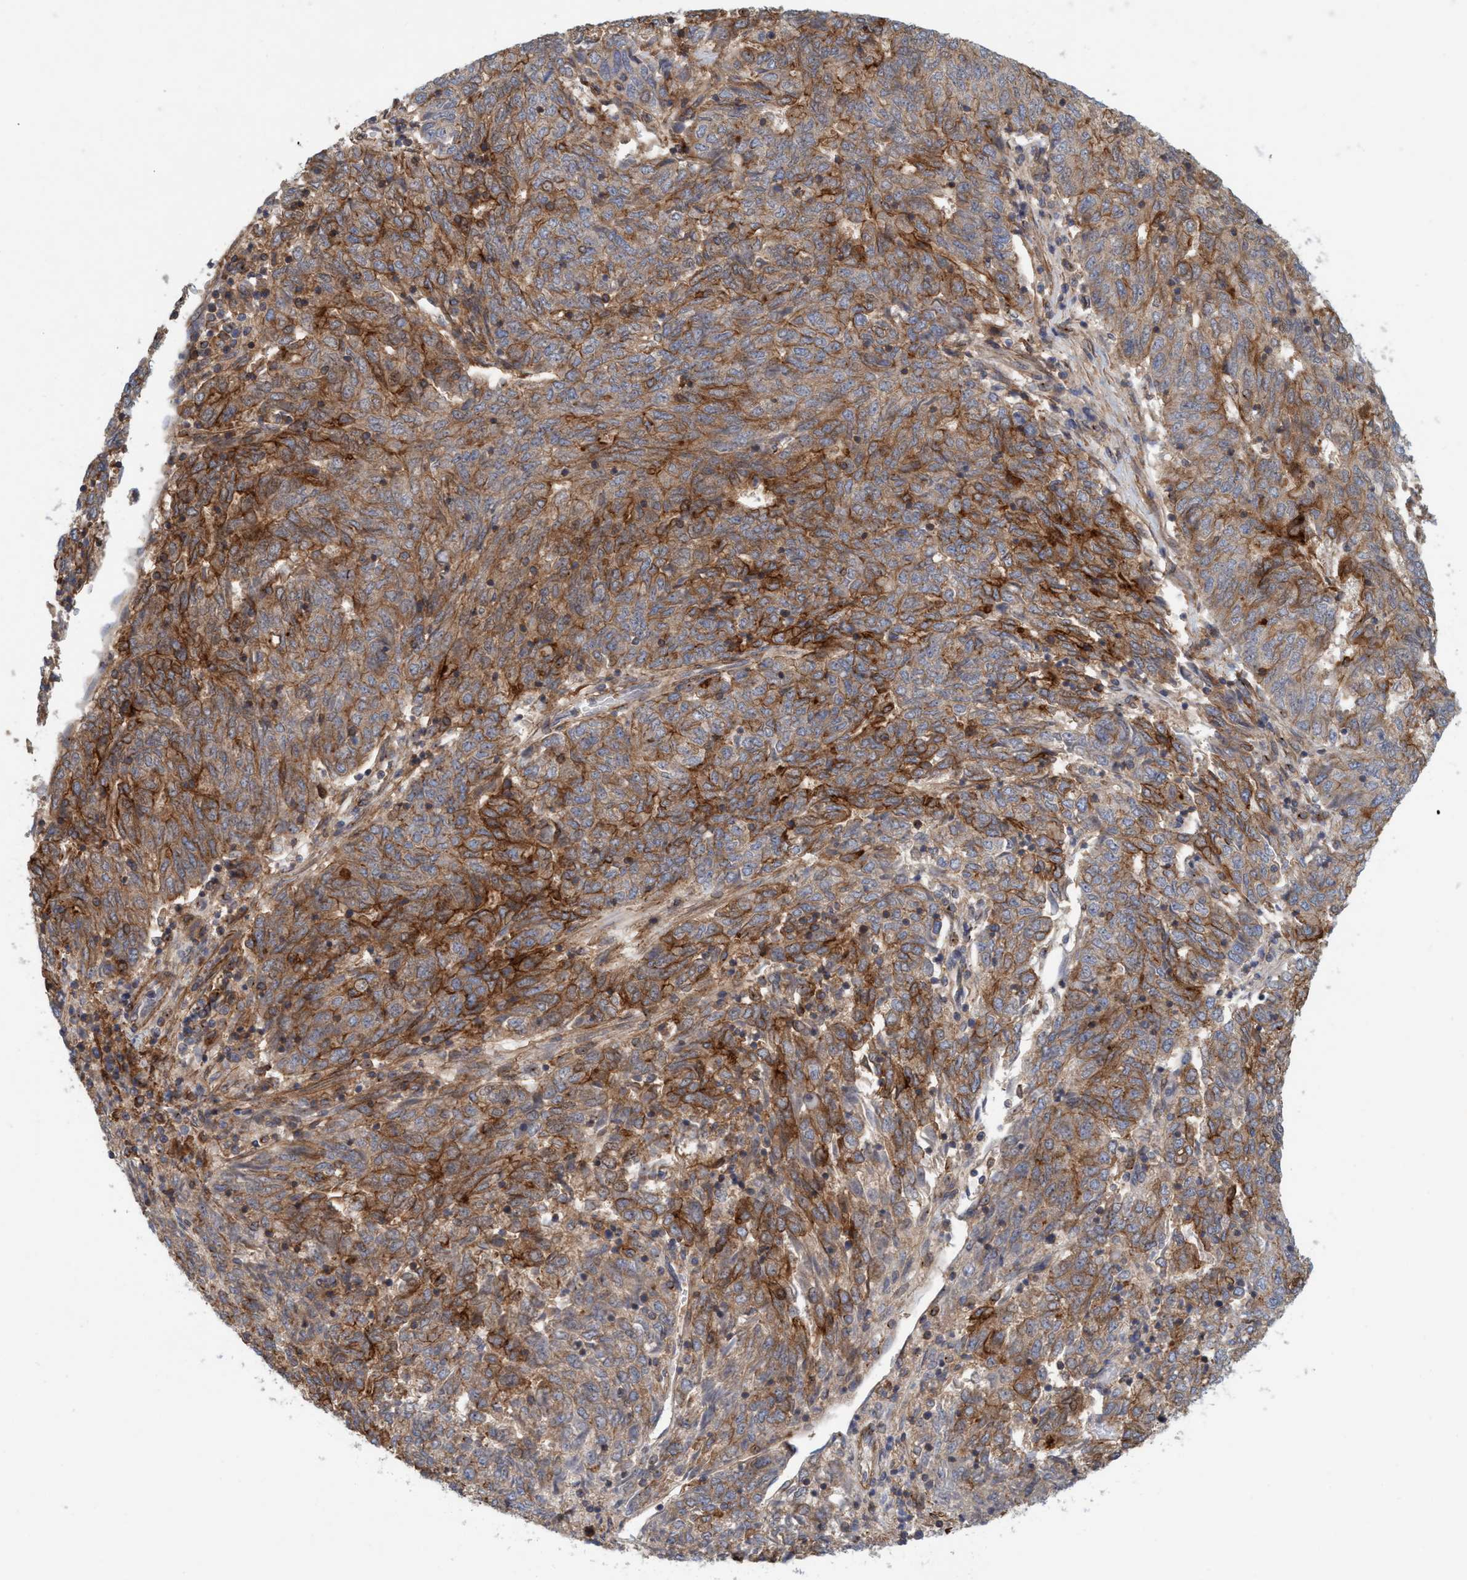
{"staining": {"intensity": "strong", "quantity": ">75%", "location": "cytoplasmic/membranous"}, "tissue": "endometrial cancer", "cell_type": "Tumor cells", "image_type": "cancer", "snomed": [{"axis": "morphology", "description": "Adenocarcinoma, NOS"}, {"axis": "topography", "description": "Endometrium"}], "caption": "The immunohistochemical stain shows strong cytoplasmic/membranous positivity in tumor cells of endometrial adenocarcinoma tissue.", "gene": "SPECC1", "patient": {"sex": "female", "age": 80}}